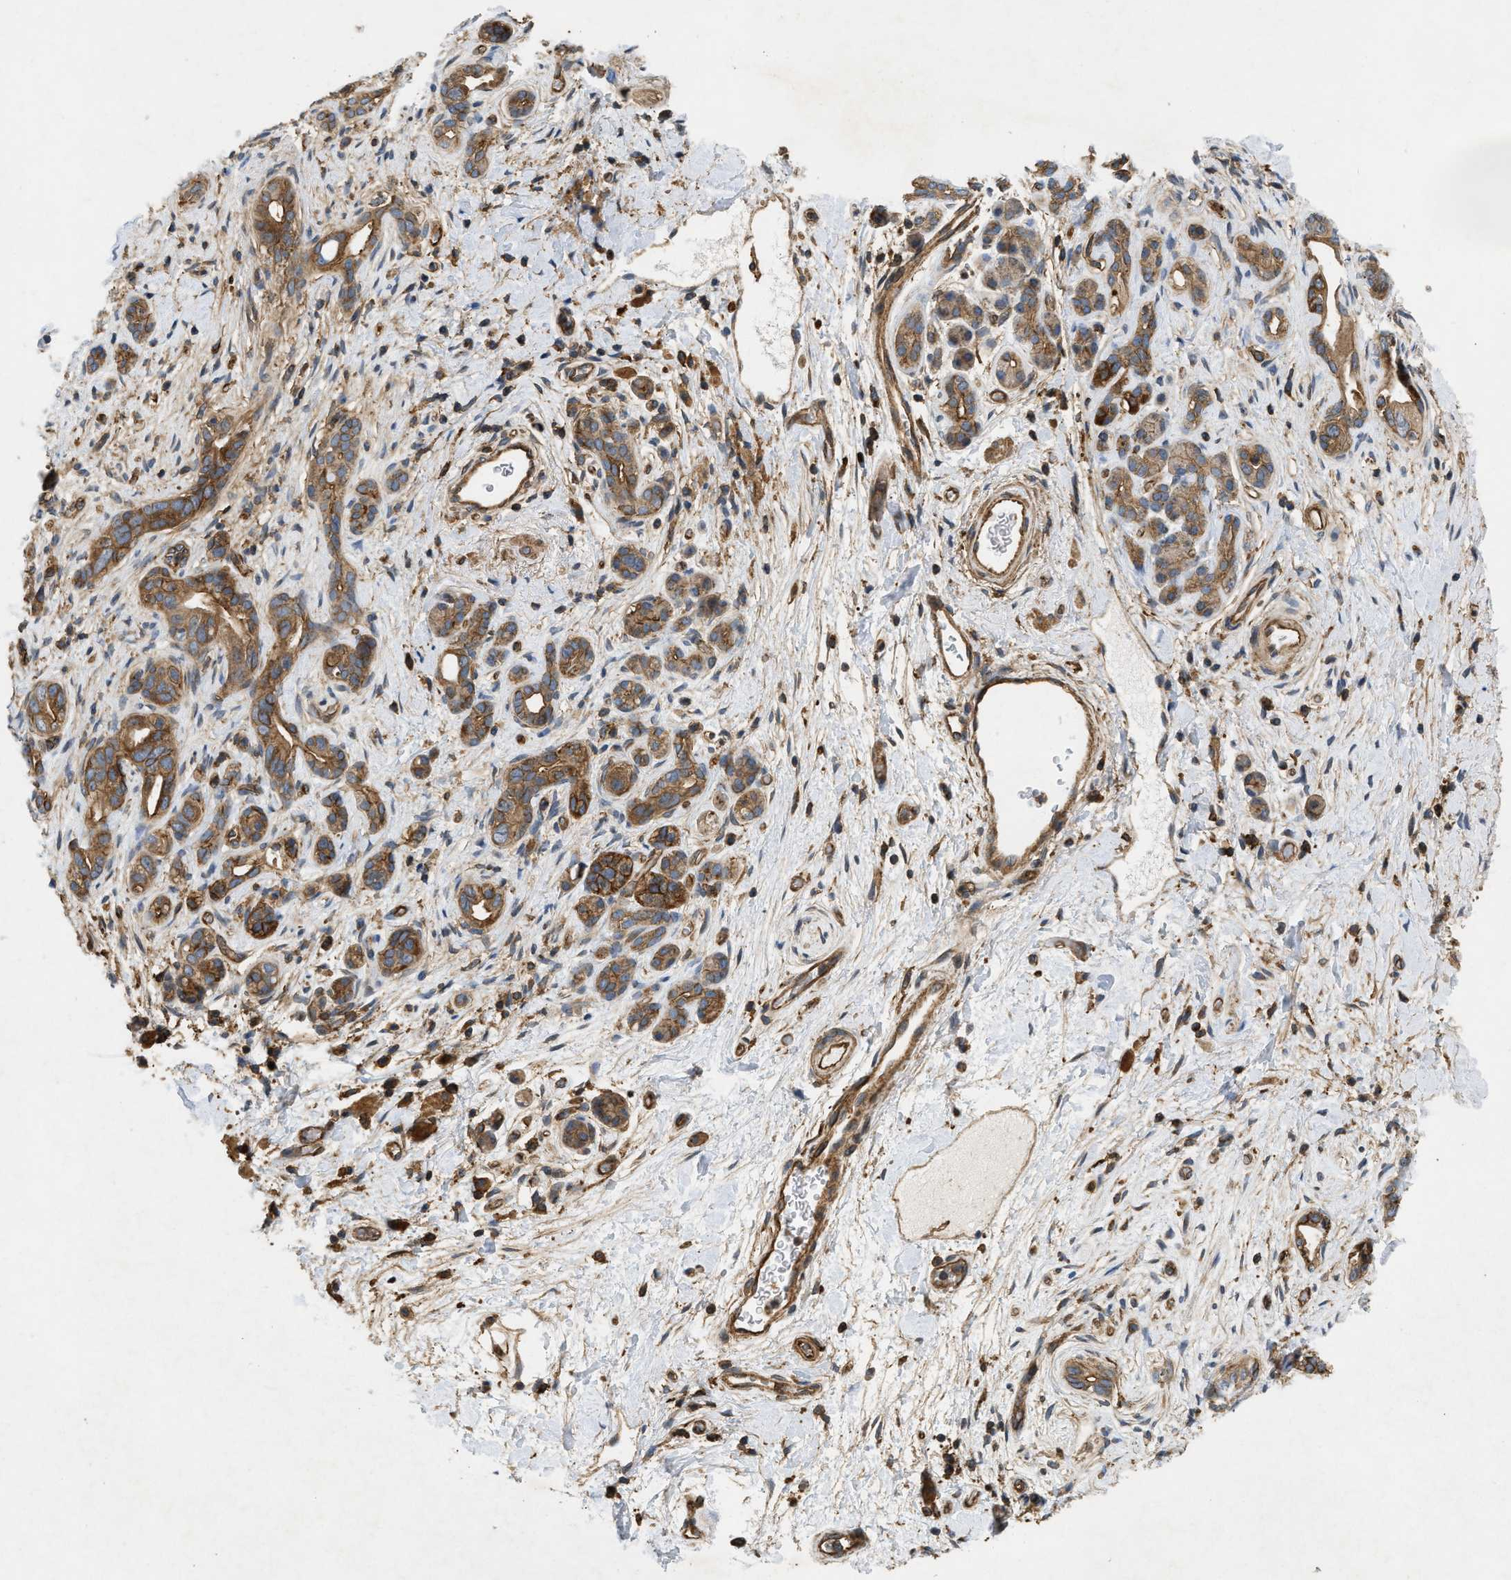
{"staining": {"intensity": "moderate", "quantity": ">75%", "location": "cytoplasmic/membranous"}, "tissue": "pancreatic cancer", "cell_type": "Tumor cells", "image_type": "cancer", "snomed": [{"axis": "morphology", "description": "Adenocarcinoma, NOS"}, {"axis": "topography", "description": "Pancreas"}], "caption": "Immunohistochemistry (IHC) of human pancreatic cancer demonstrates medium levels of moderate cytoplasmic/membranous expression in about >75% of tumor cells.", "gene": "GNB4", "patient": {"sex": "male", "age": 55}}